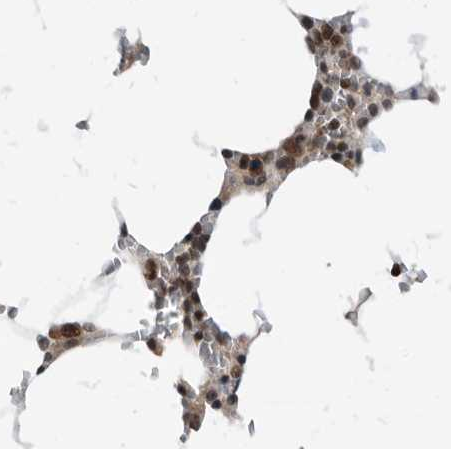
{"staining": {"intensity": "strong", "quantity": ">75%", "location": "cytoplasmic/membranous,nuclear"}, "tissue": "bone marrow", "cell_type": "Hematopoietic cells", "image_type": "normal", "snomed": [{"axis": "morphology", "description": "Normal tissue, NOS"}, {"axis": "topography", "description": "Bone marrow"}], "caption": "Immunohistochemistry image of unremarkable bone marrow: bone marrow stained using IHC demonstrates high levels of strong protein expression localized specifically in the cytoplasmic/membranous,nuclear of hematopoietic cells, appearing as a cytoplasmic/membranous,nuclear brown color.", "gene": "ZNF260", "patient": {"sex": "male", "age": 70}}